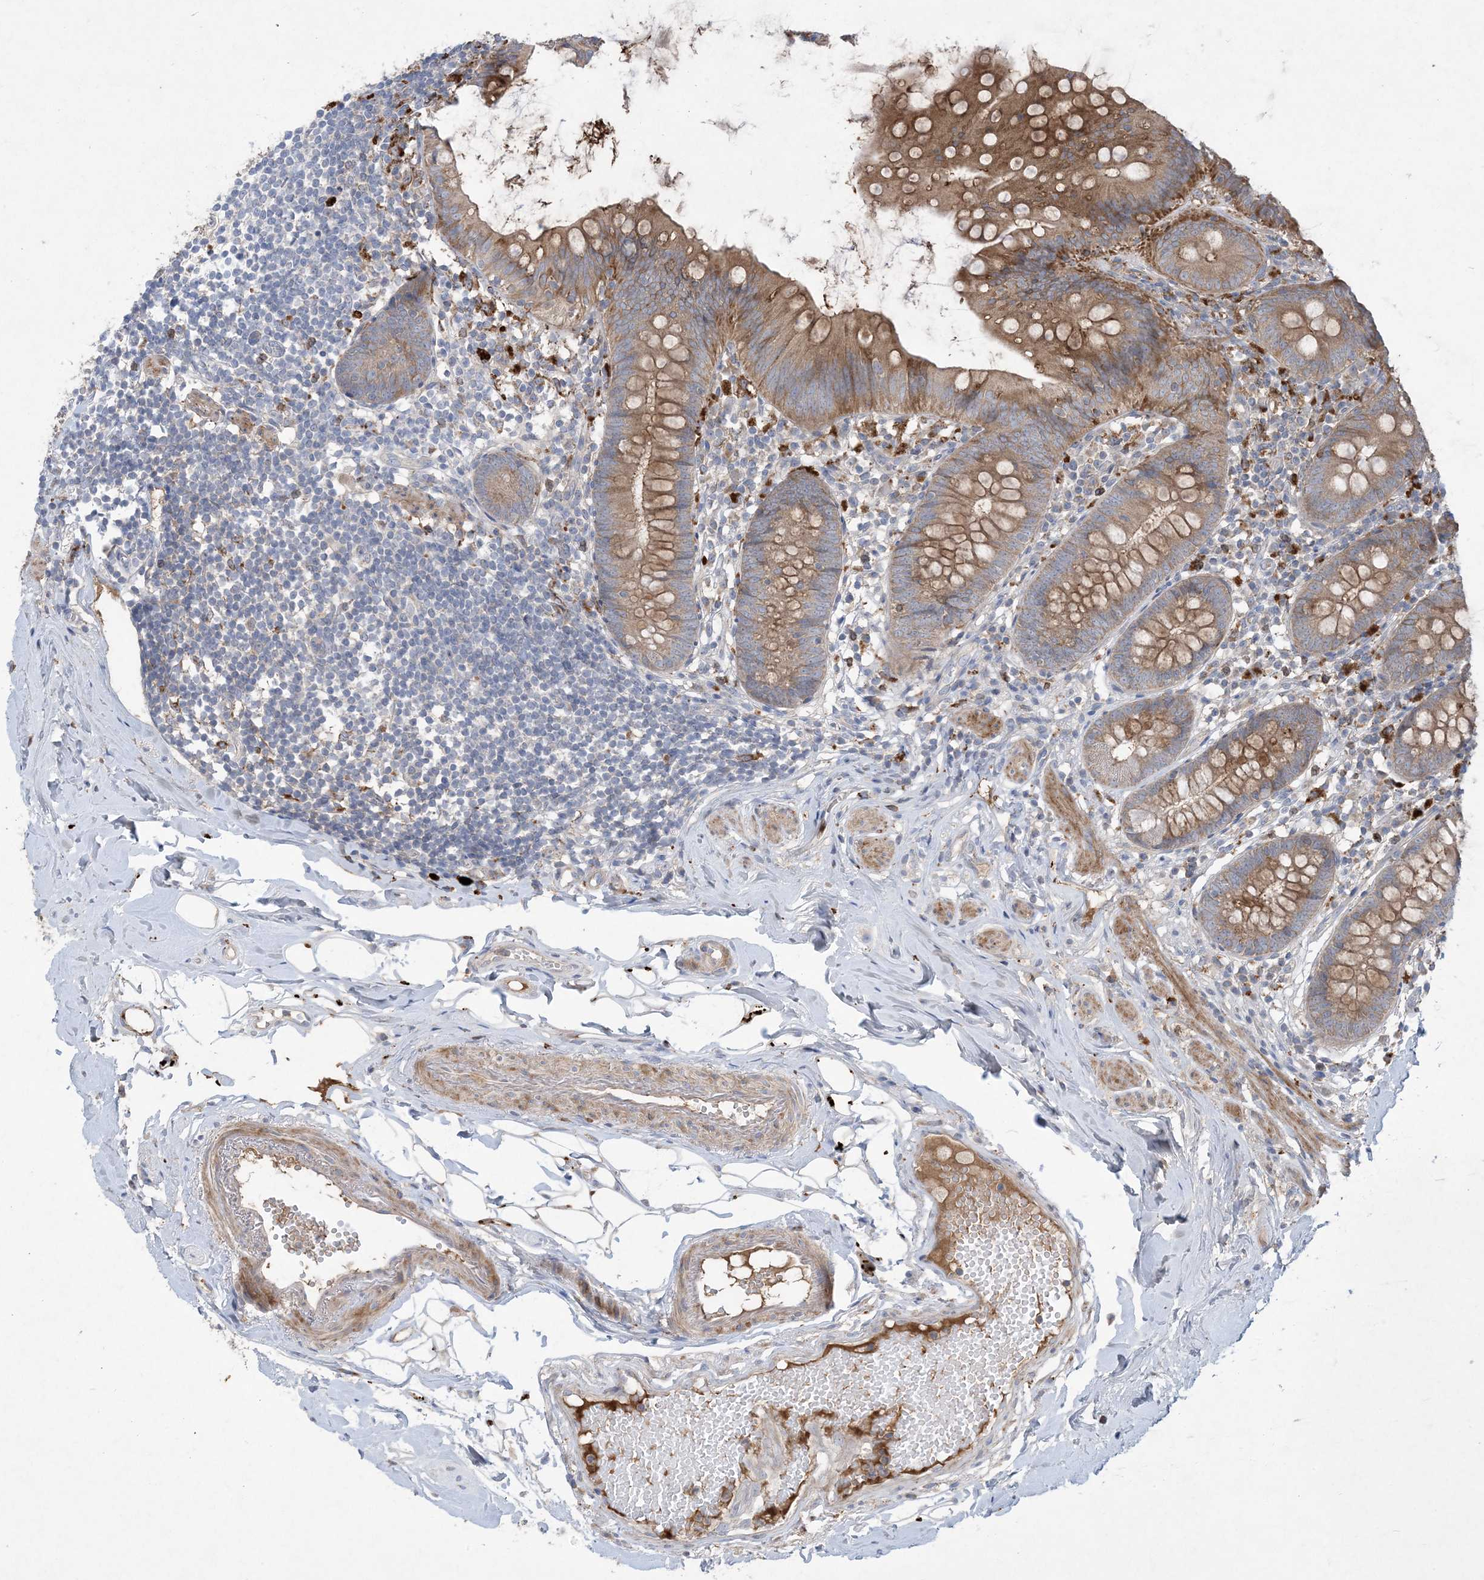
{"staining": {"intensity": "moderate", "quantity": ">75%", "location": "cytoplasmic/membranous"}, "tissue": "appendix", "cell_type": "Glandular cells", "image_type": "normal", "snomed": [{"axis": "morphology", "description": "Normal tissue, NOS"}, {"axis": "topography", "description": "Appendix"}], "caption": "Glandular cells demonstrate medium levels of moderate cytoplasmic/membranous expression in approximately >75% of cells in unremarkable appendix. Nuclei are stained in blue.", "gene": "MASP2", "patient": {"sex": "female", "age": 62}}